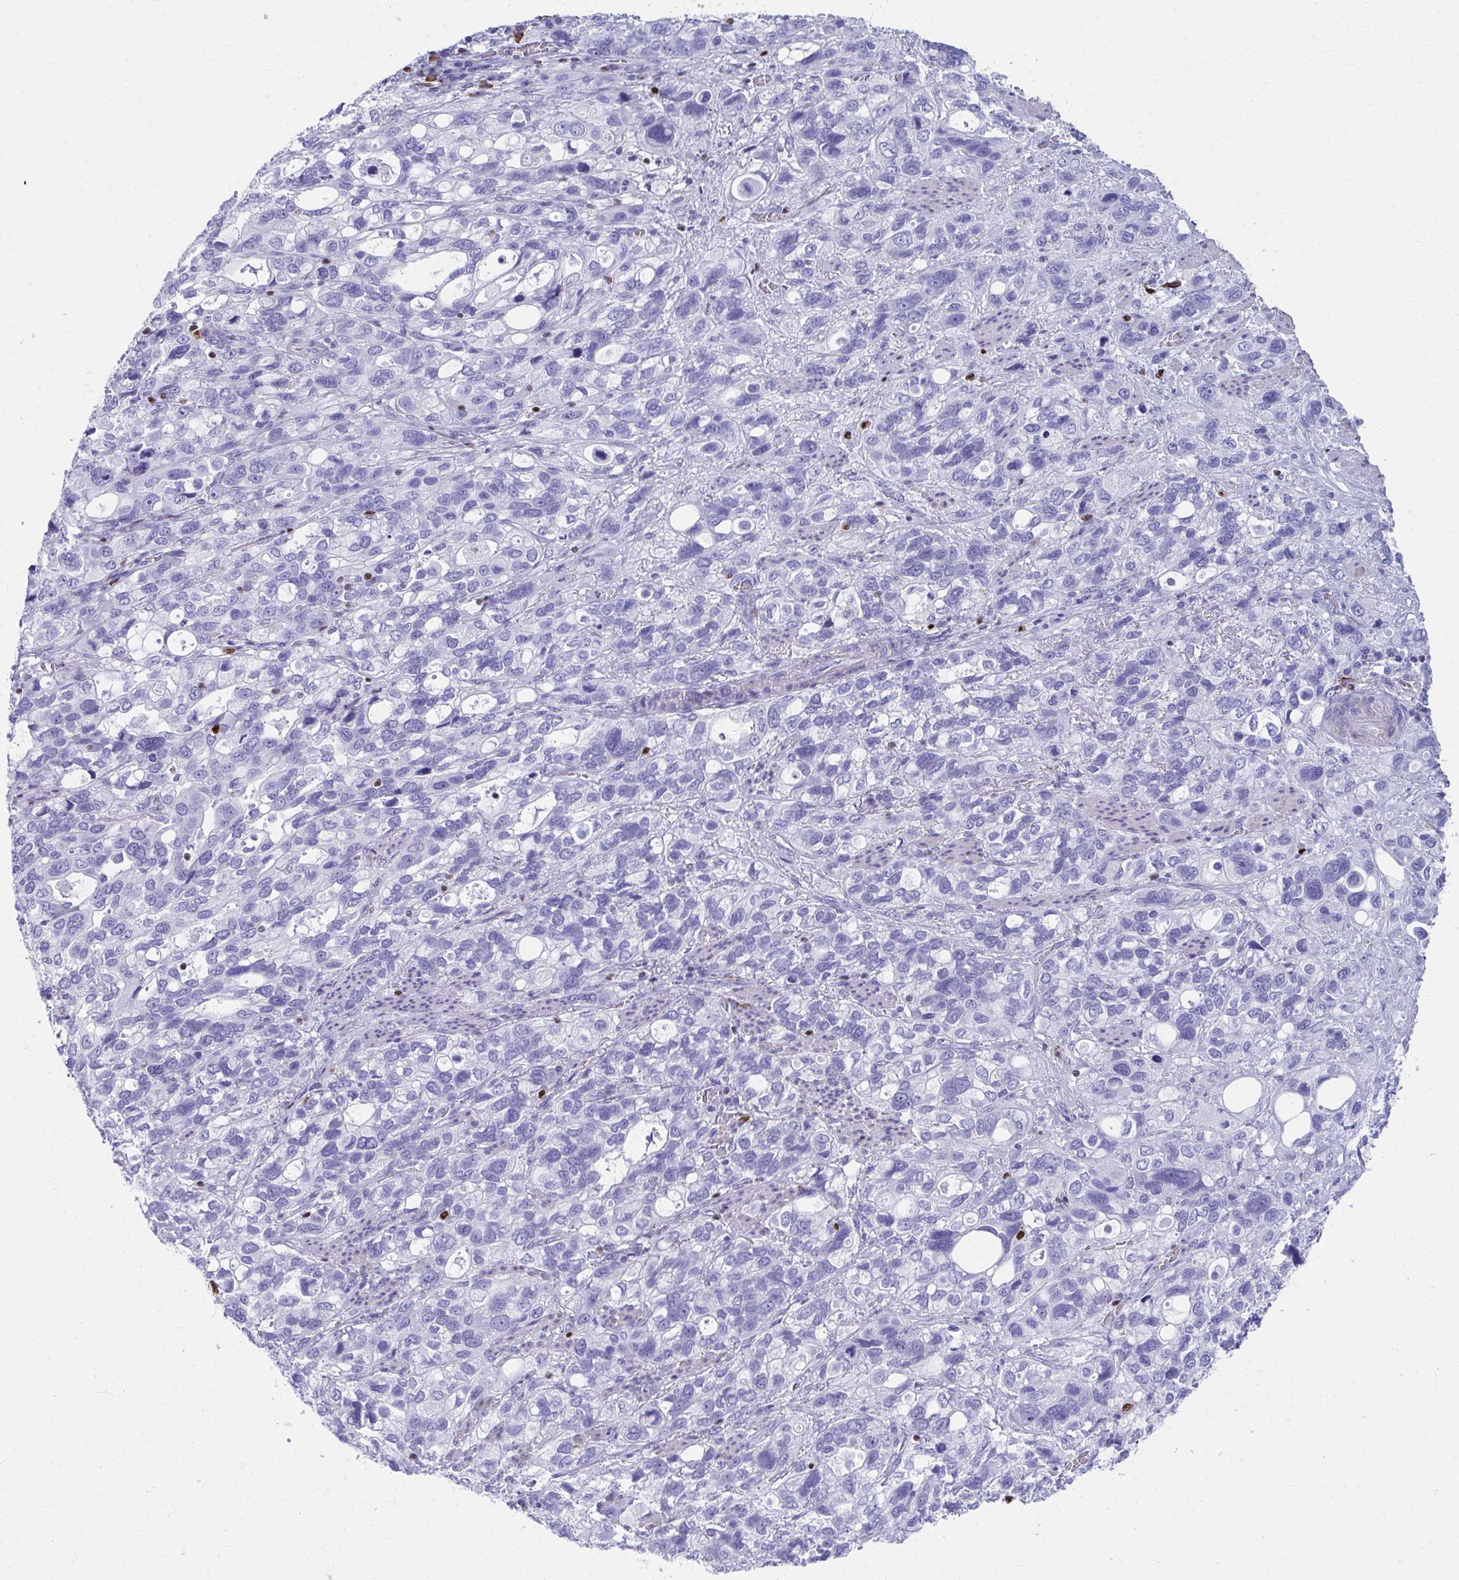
{"staining": {"intensity": "negative", "quantity": "none", "location": "none"}, "tissue": "stomach cancer", "cell_type": "Tumor cells", "image_type": "cancer", "snomed": [{"axis": "morphology", "description": "Adenocarcinoma, NOS"}, {"axis": "topography", "description": "Stomach, upper"}], "caption": "Tumor cells are negative for protein expression in human stomach adenocarcinoma.", "gene": "RUNX3", "patient": {"sex": "female", "age": 81}}